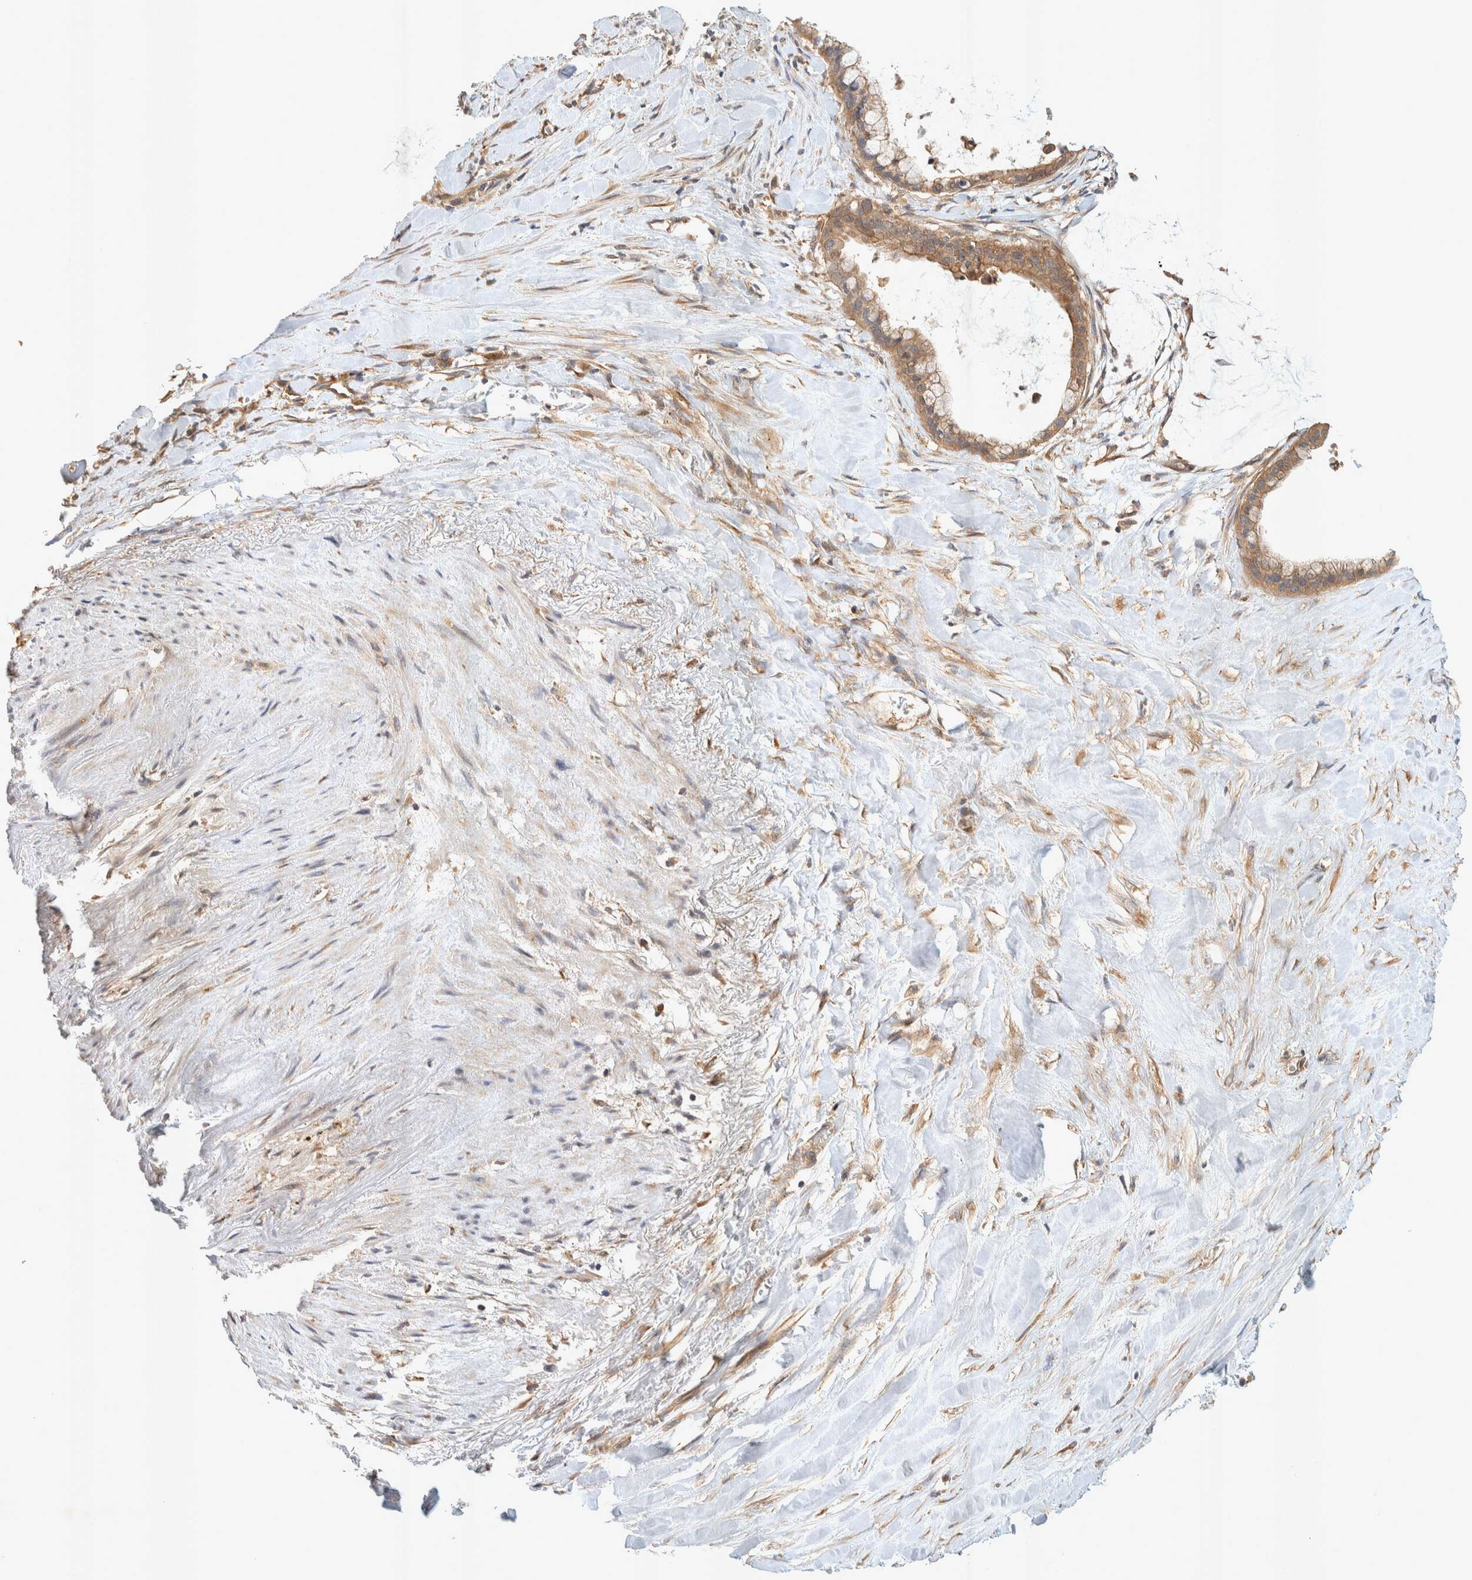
{"staining": {"intensity": "moderate", "quantity": ">75%", "location": "cytoplasmic/membranous"}, "tissue": "pancreatic cancer", "cell_type": "Tumor cells", "image_type": "cancer", "snomed": [{"axis": "morphology", "description": "Adenocarcinoma, NOS"}, {"axis": "topography", "description": "Pancreas"}], "caption": "Brown immunohistochemical staining in human pancreatic cancer exhibits moderate cytoplasmic/membranous staining in about >75% of tumor cells. The staining is performed using DAB (3,3'-diaminobenzidine) brown chromogen to label protein expression. The nuclei are counter-stained blue using hematoxylin.", "gene": "PXK", "patient": {"sex": "male", "age": 41}}